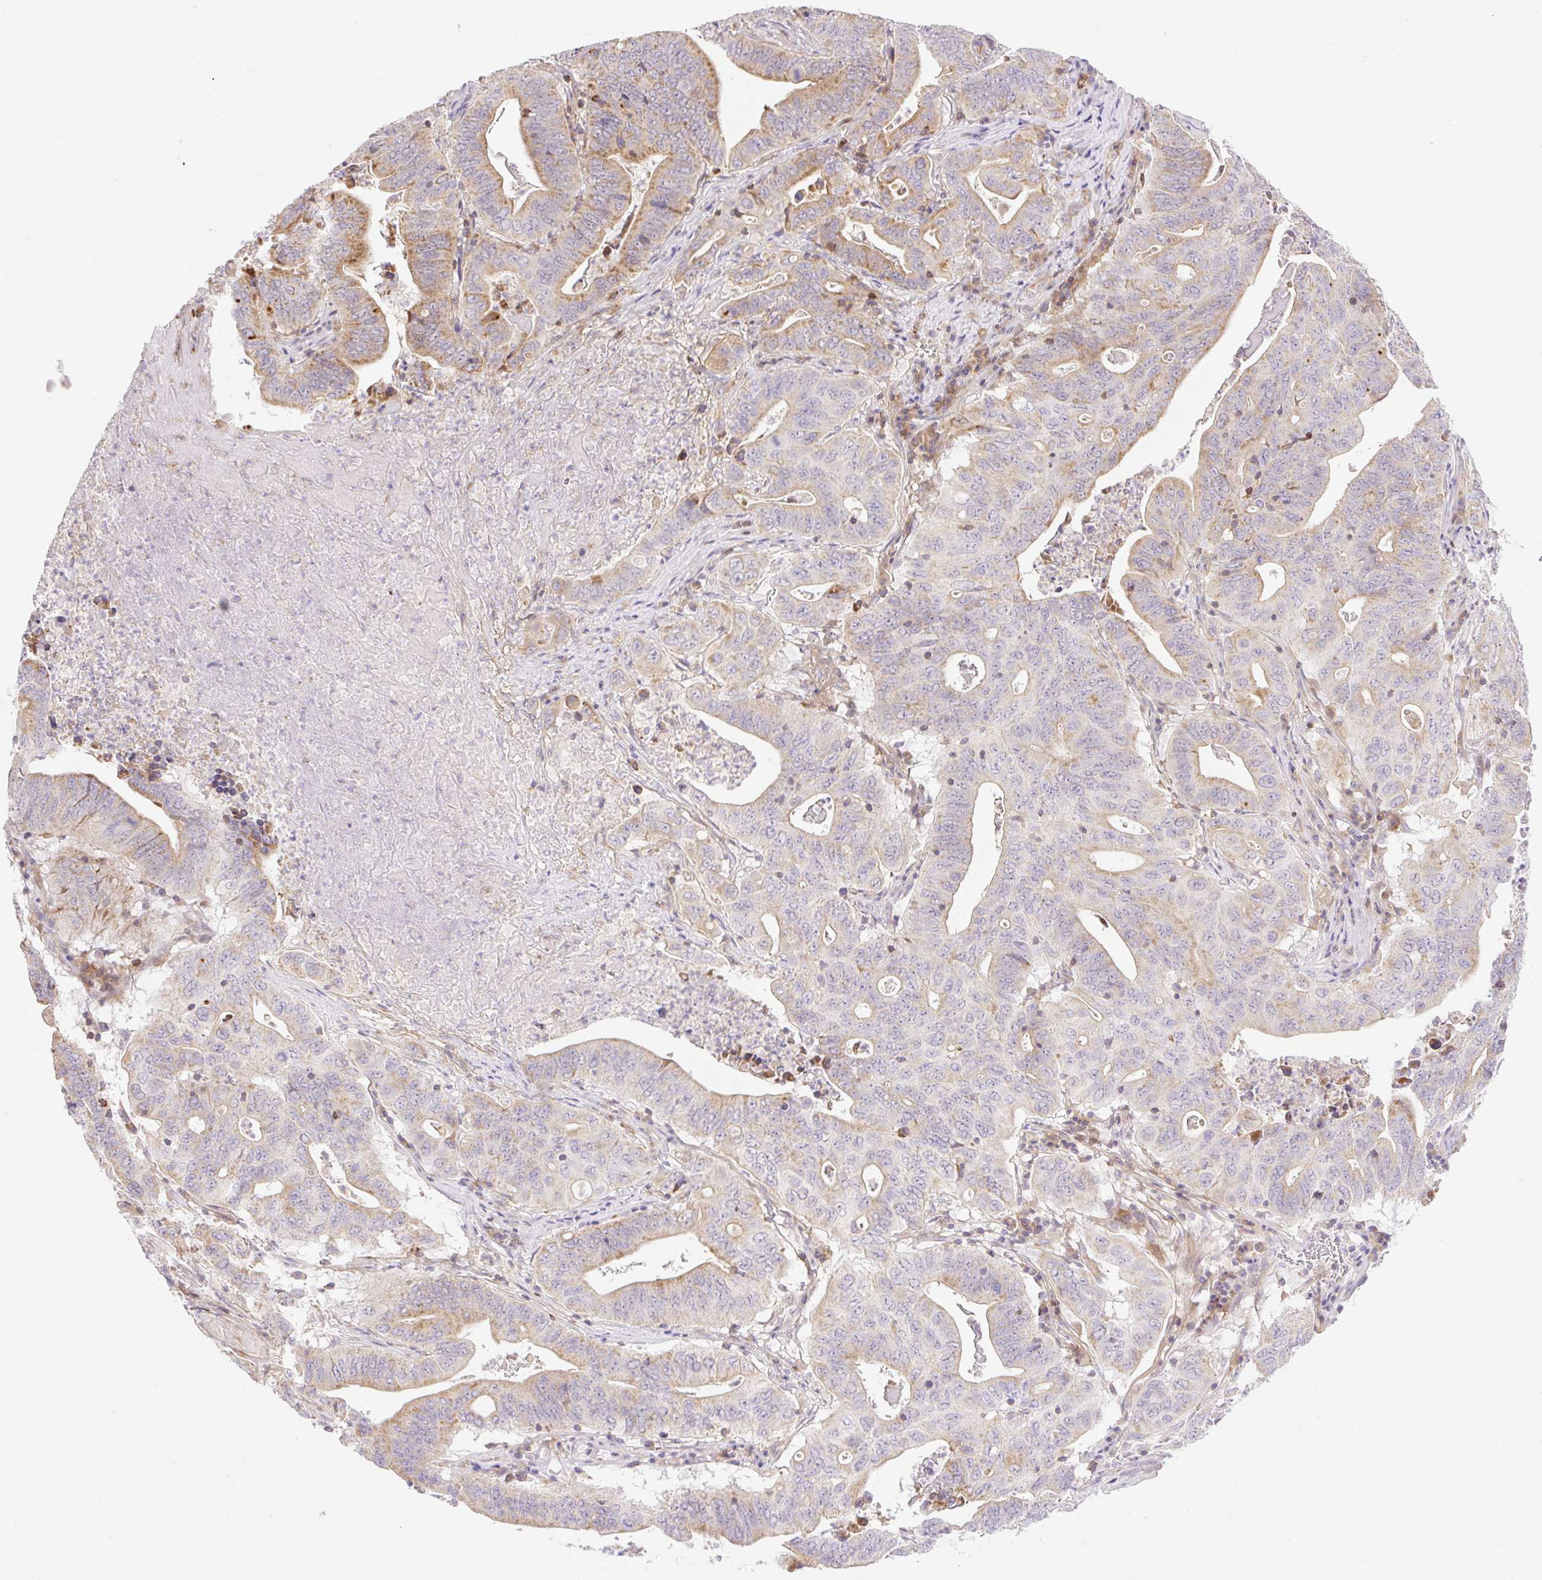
{"staining": {"intensity": "moderate", "quantity": "25%-75%", "location": "cytoplasmic/membranous"}, "tissue": "lung cancer", "cell_type": "Tumor cells", "image_type": "cancer", "snomed": [{"axis": "morphology", "description": "Adenocarcinoma, NOS"}, {"axis": "topography", "description": "Lung"}], "caption": "This is an image of immunohistochemistry (IHC) staining of lung cancer (adenocarcinoma), which shows moderate staining in the cytoplasmic/membranous of tumor cells.", "gene": "VPS25", "patient": {"sex": "female", "age": 60}}